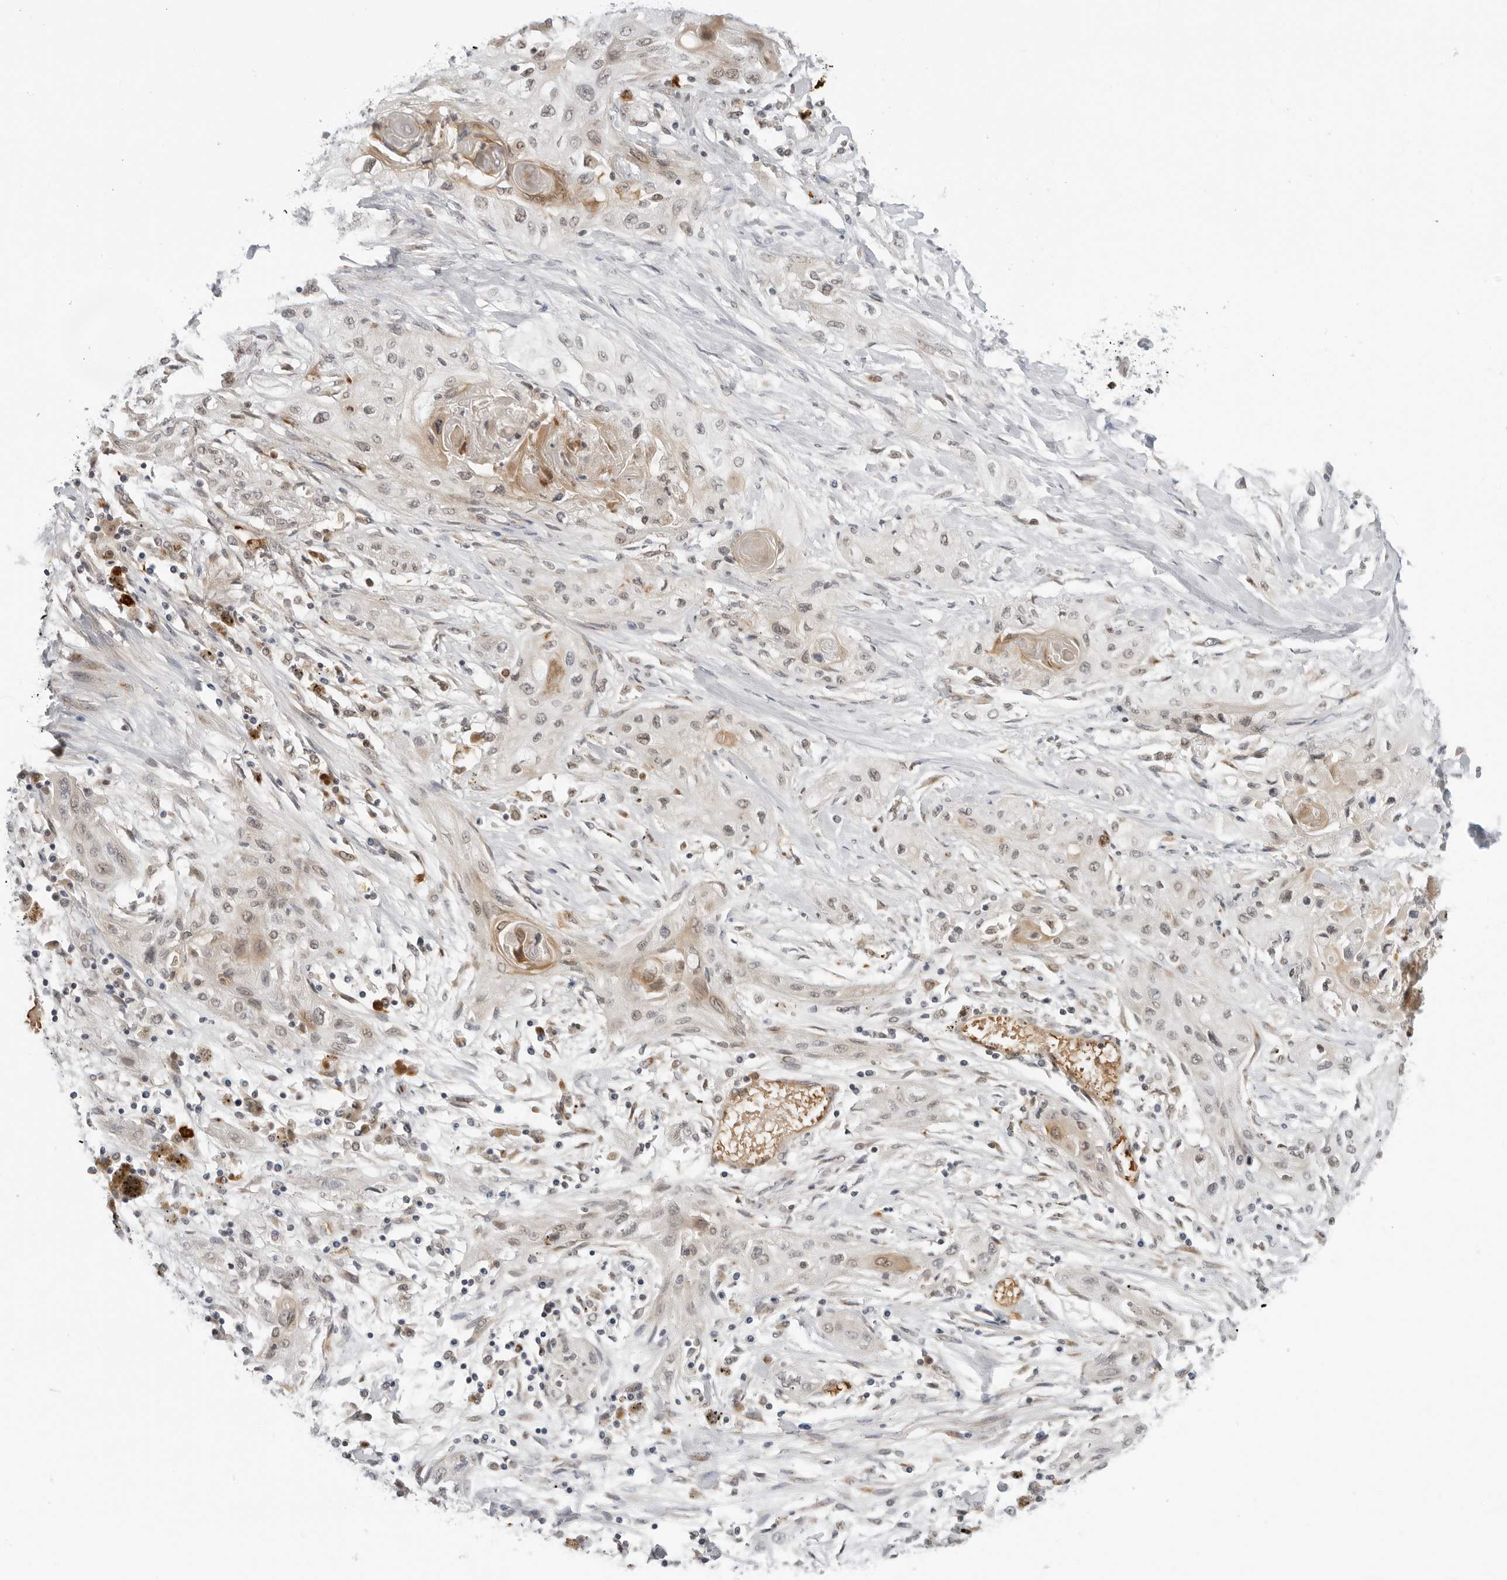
{"staining": {"intensity": "moderate", "quantity": "25%-75%", "location": "cytoplasmic/membranous"}, "tissue": "lung cancer", "cell_type": "Tumor cells", "image_type": "cancer", "snomed": [{"axis": "morphology", "description": "Squamous cell carcinoma, NOS"}, {"axis": "topography", "description": "Lung"}], "caption": "Immunohistochemistry histopathology image of lung cancer (squamous cell carcinoma) stained for a protein (brown), which reveals medium levels of moderate cytoplasmic/membranous expression in approximately 25%-75% of tumor cells.", "gene": "SUGCT", "patient": {"sex": "female", "age": 47}}